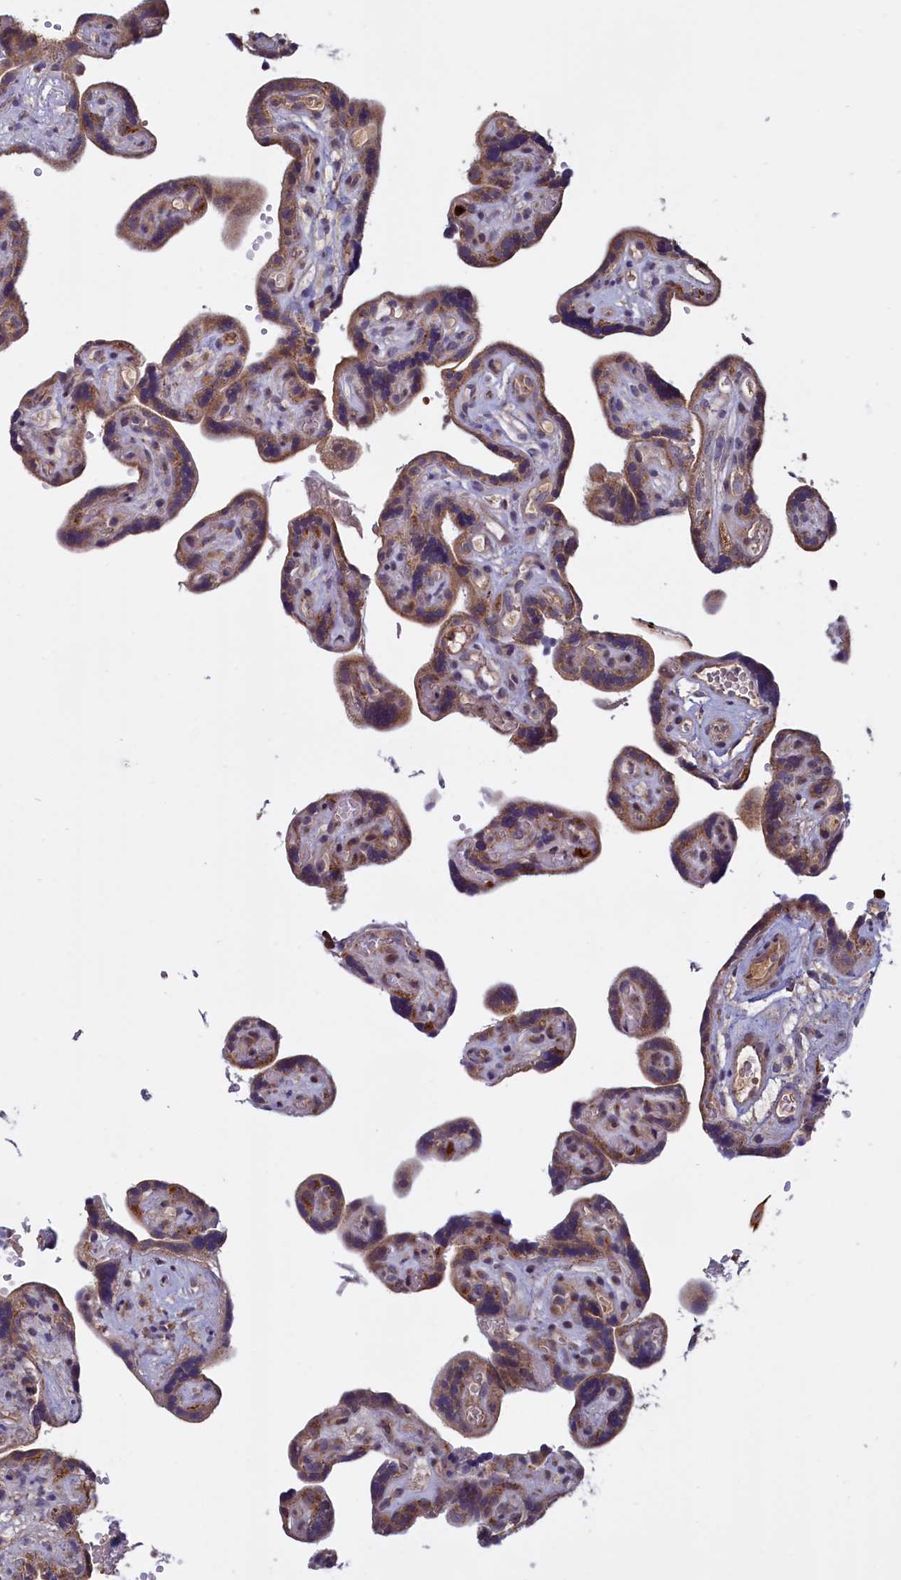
{"staining": {"intensity": "moderate", "quantity": "25%-75%", "location": "cytoplasmic/membranous"}, "tissue": "placenta", "cell_type": "Decidual cells", "image_type": "normal", "snomed": [{"axis": "morphology", "description": "Normal tissue, NOS"}, {"axis": "topography", "description": "Placenta"}], "caption": "DAB immunohistochemical staining of benign human placenta exhibits moderate cytoplasmic/membranous protein staining in about 25%-75% of decidual cells.", "gene": "EPB41L4B", "patient": {"sex": "female", "age": 30}}